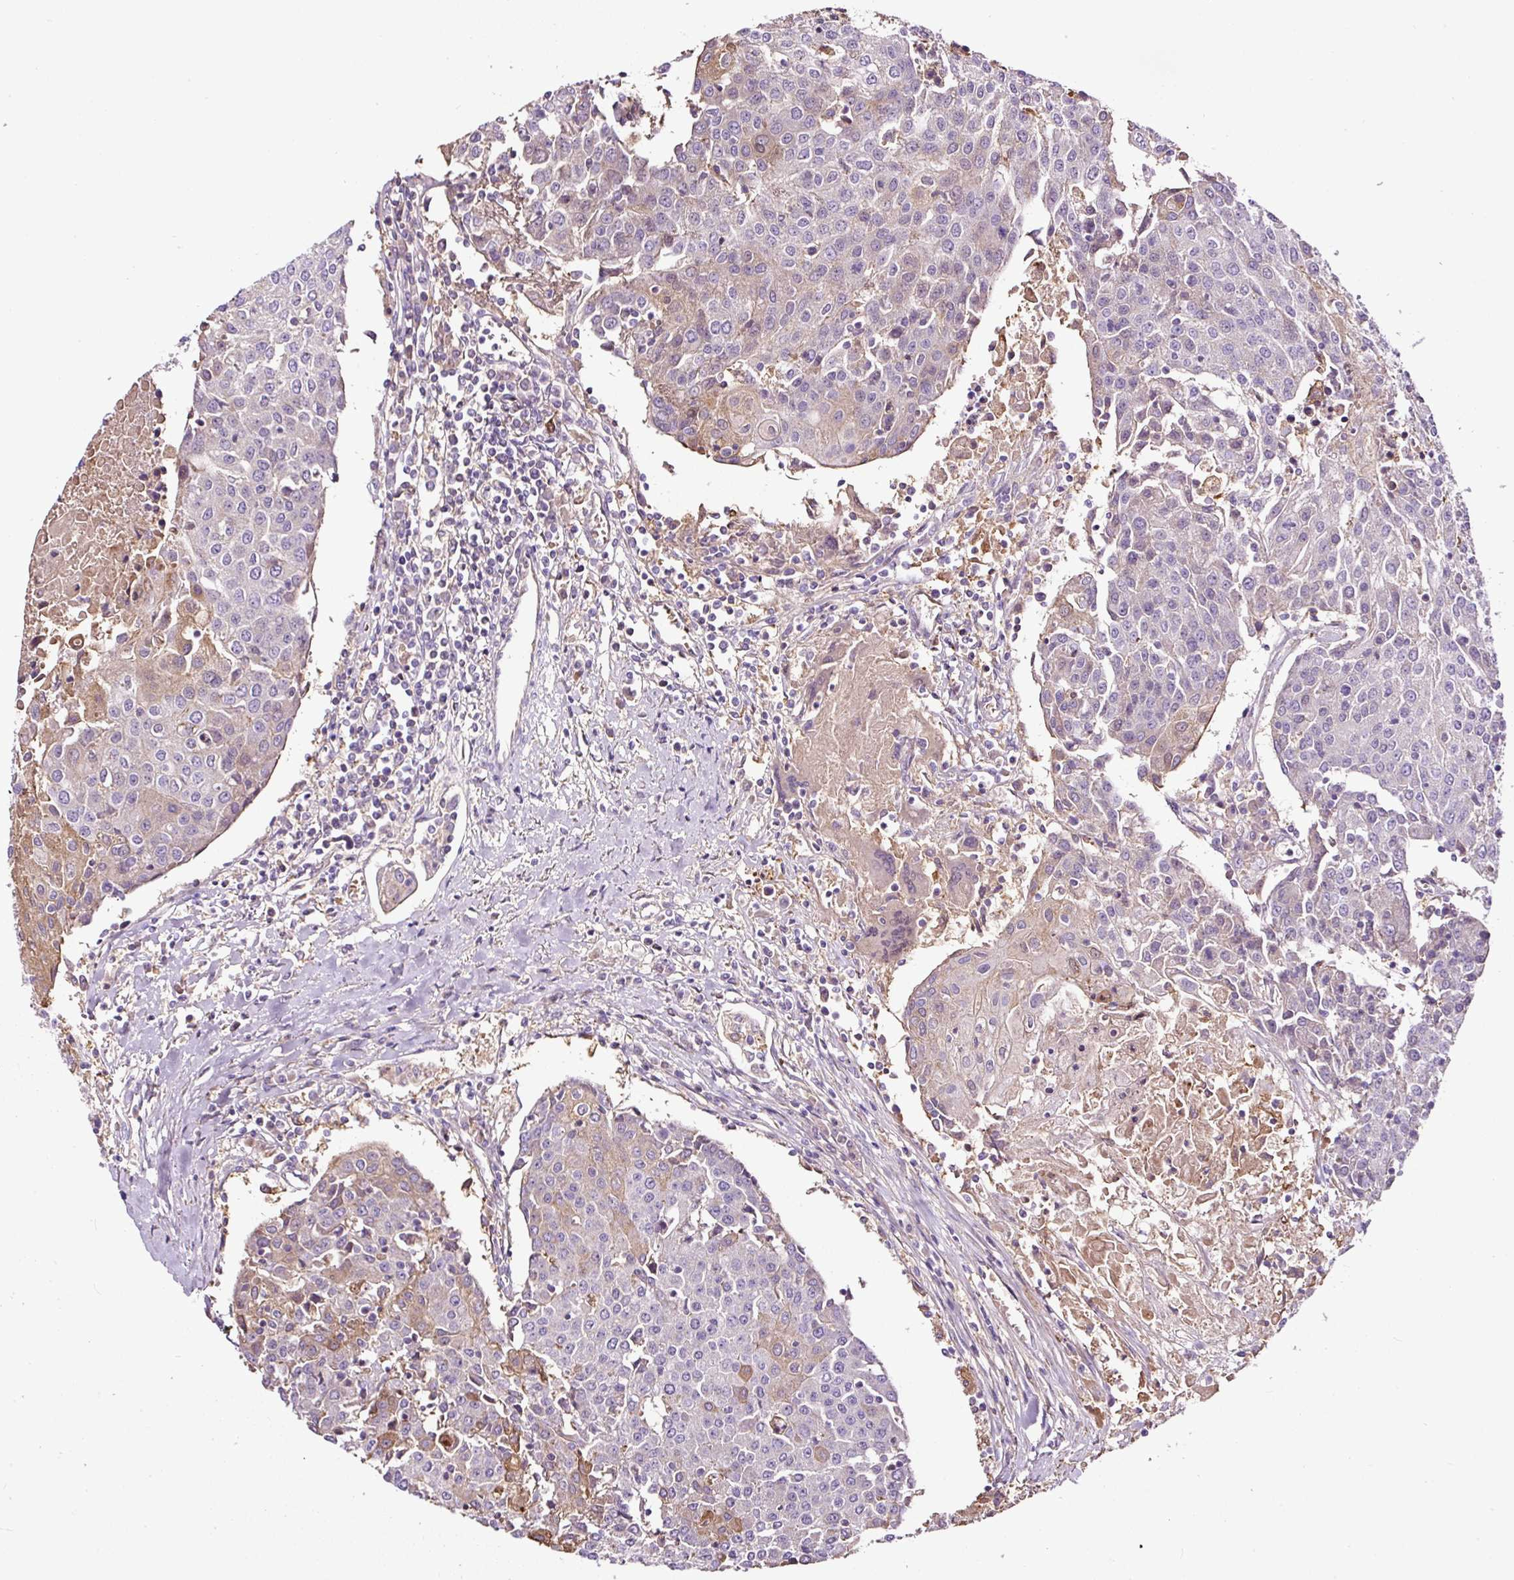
{"staining": {"intensity": "weak", "quantity": "<25%", "location": "cytoplasmic/membranous"}, "tissue": "urothelial cancer", "cell_type": "Tumor cells", "image_type": "cancer", "snomed": [{"axis": "morphology", "description": "Urothelial carcinoma, High grade"}, {"axis": "topography", "description": "Urinary bladder"}], "caption": "Tumor cells show no significant protein expression in urothelial carcinoma (high-grade).", "gene": "LRRC24", "patient": {"sex": "female", "age": 85}}